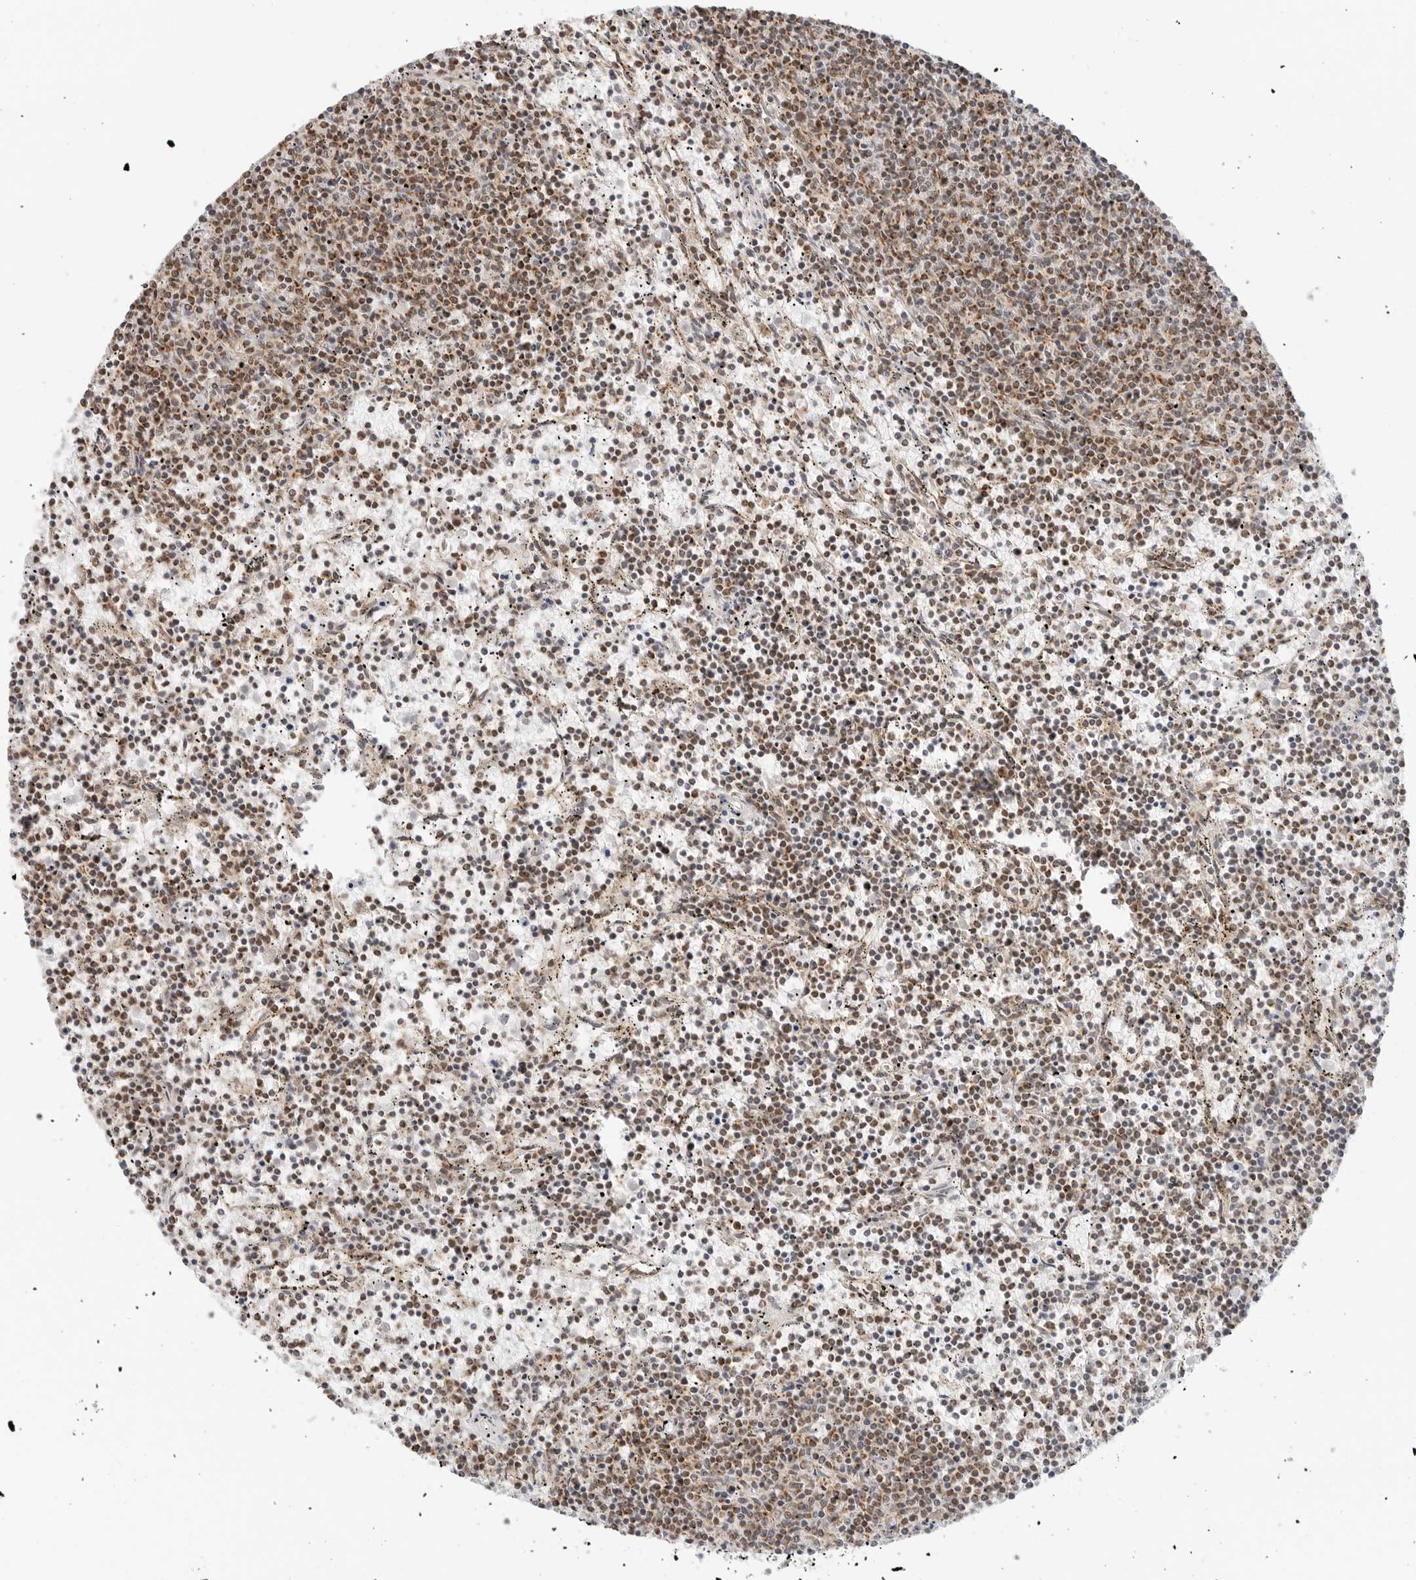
{"staining": {"intensity": "moderate", "quantity": ">75%", "location": "cytoplasmic/membranous"}, "tissue": "lymphoma", "cell_type": "Tumor cells", "image_type": "cancer", "snomed": [{"axis": "morphology", "description": "Malignant lymphoma, non-Hodgkin's type, Low grade"}, {"axis": "topography", "description": "Spleen"}], "caption": "The immunohistochemical stain shows moderate cytoplasmic/membranous expression in tumor cells of lymphoma tissue.", "gene": "POLR3GL", "patient": {"sex": "female", "age": 50}}